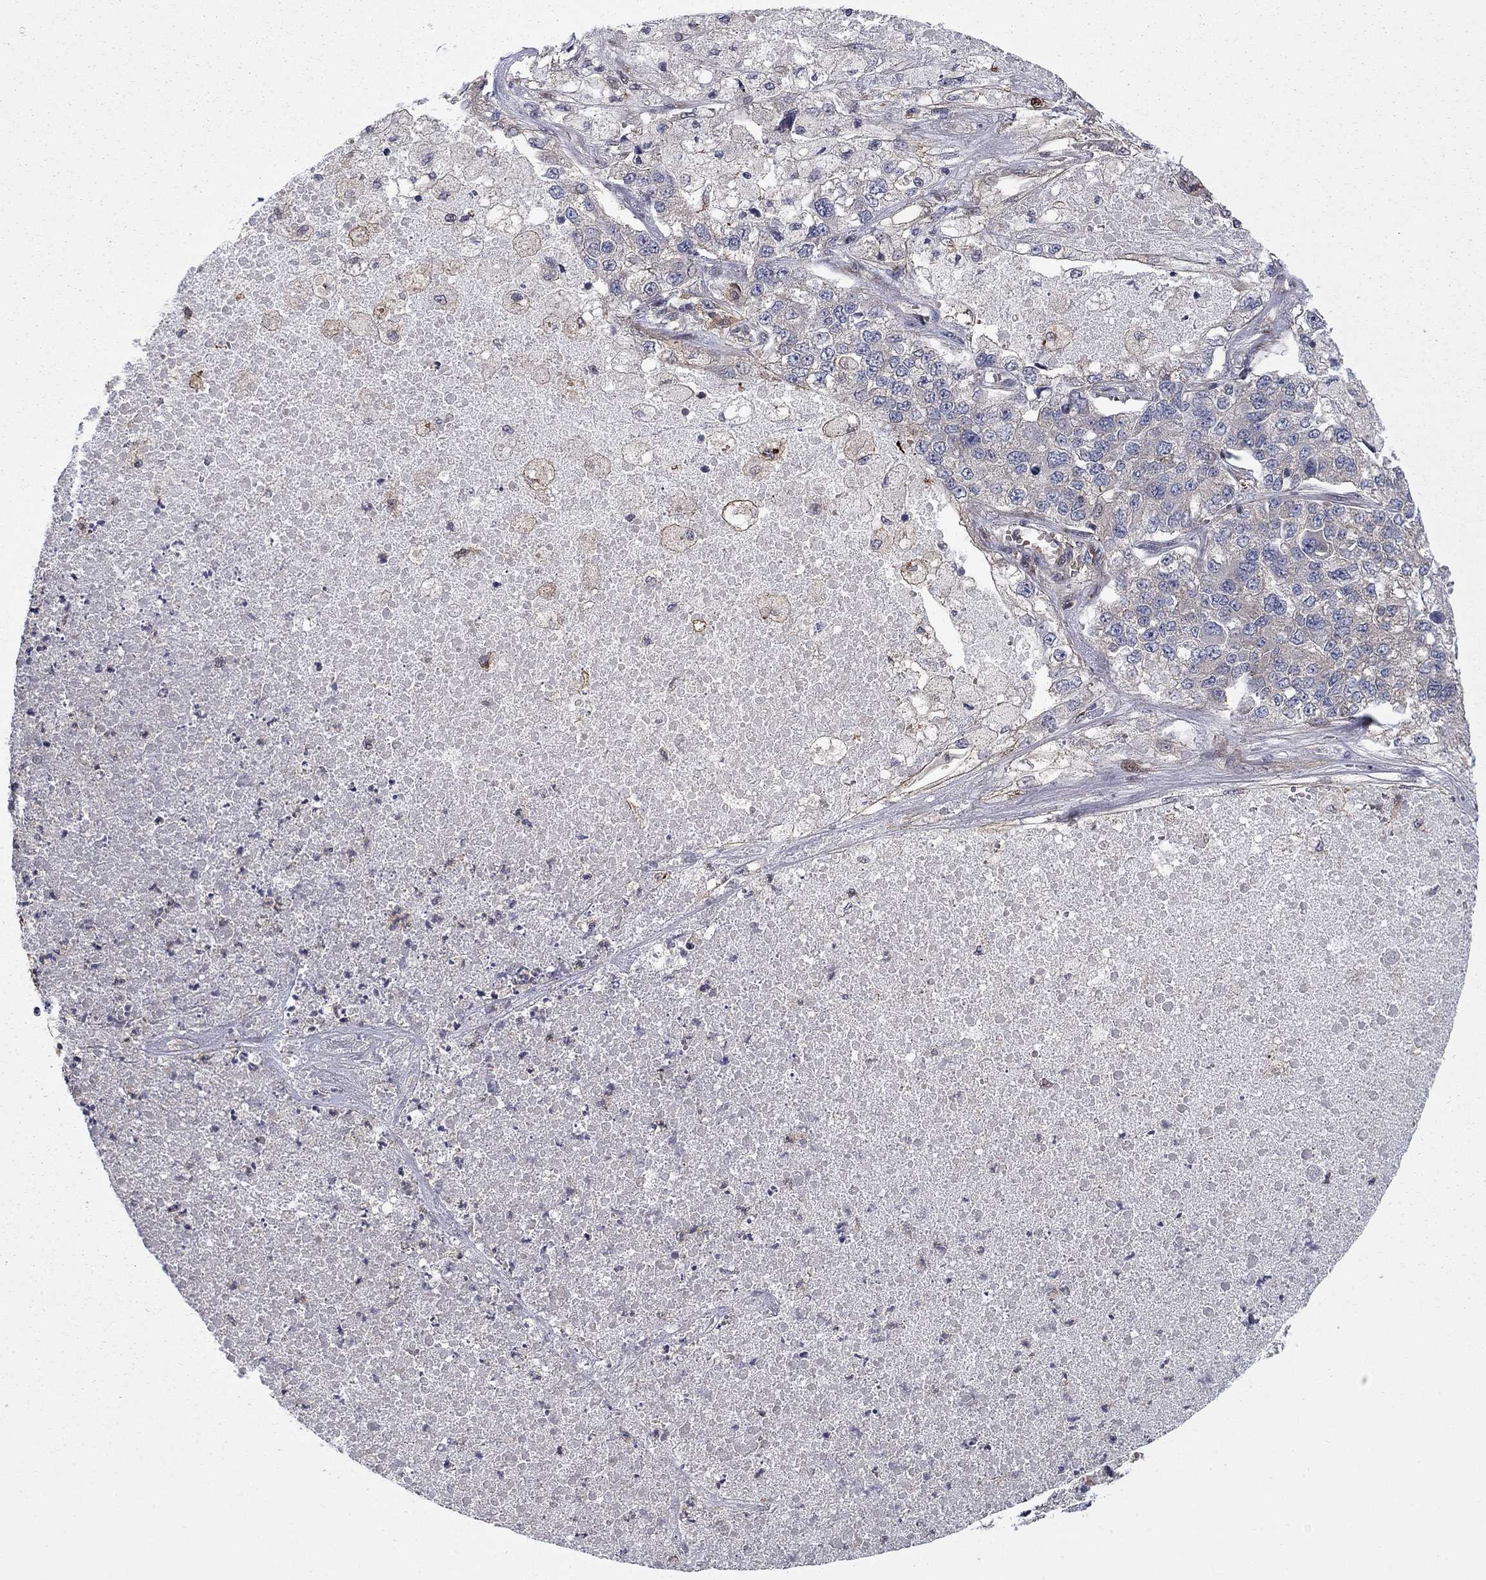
{"staining": {"intensity": "negative", "quantity": "none", "location": "none"}, "tissue": "lung cancer", "cell_type": "Tumor cells", "image_type": "cancer", "snomed": [{"axis": "morphology", "description": "Adenocarcinoma, NOS"}, {"axis": "topography", "description": "Lung"}], "caption": "Immunohistochemistry (IHC) of human lung cancer (adenocarcinoma) shows no staining in tumor cells.", "gene": "HDAC4", "patient": {"sex": "male", "age": 49}}